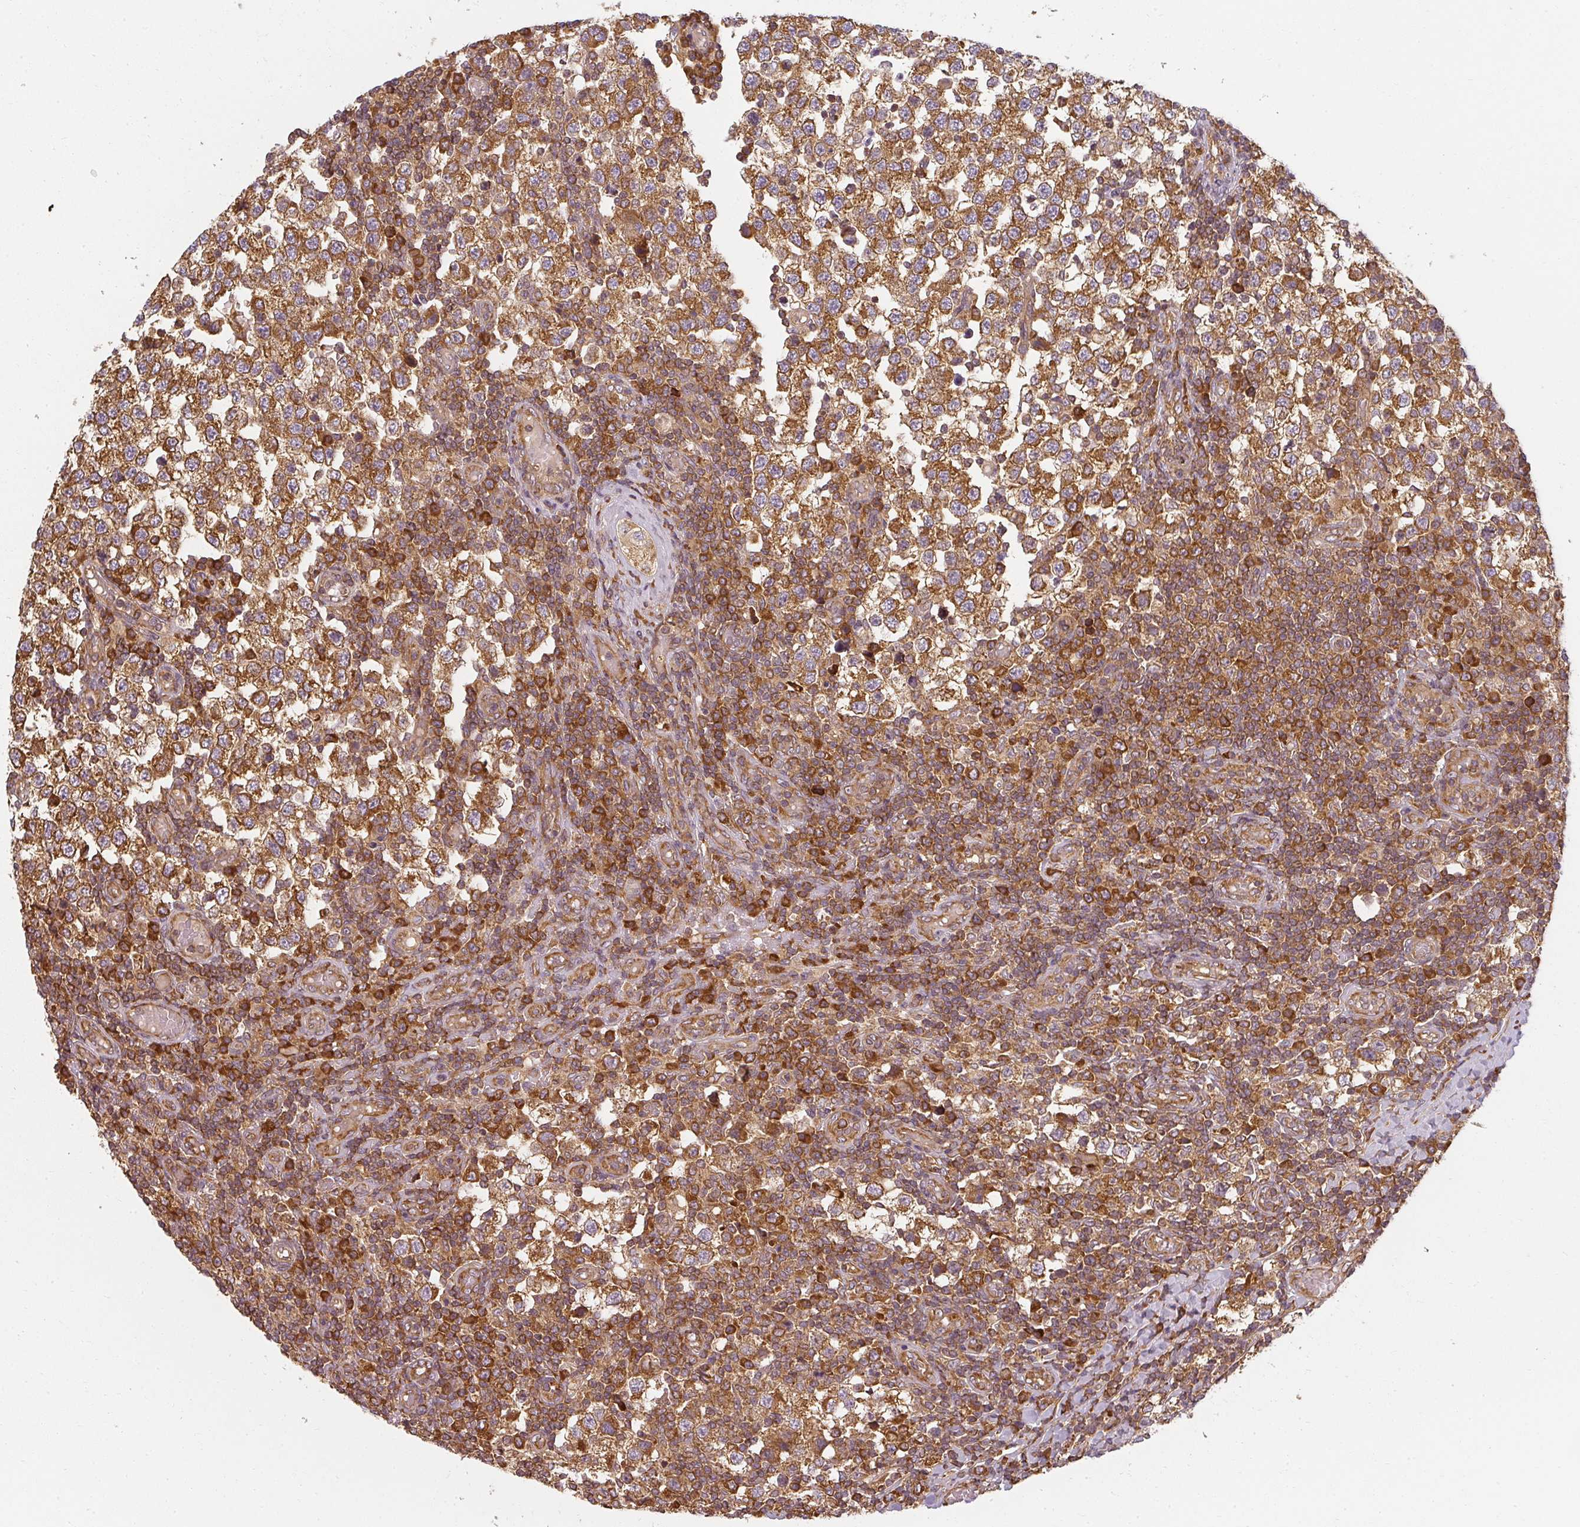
{"staining": {"intensity": "strong", "quantity": ">75%", "location": "cytoplasmic/membranous"}, "tissue": "testis cancer", "cell_type": "Tumor cells", "image_type": "cancer", "snomed": [{"axis": "morphology", "description": "Seminoma, NOS"}, {"axis": "topography", "description": "Testis"}], "caption": "Immunohistochemistry image of testis cancer (seminoma) stained for a protein (brown), which demonstrates high levels of strong cytoplasmic/membranous positivity in approximately >75% of tumor cells.", "gene": "RPL24", "patient": {"sex": "male", "age": 34}}